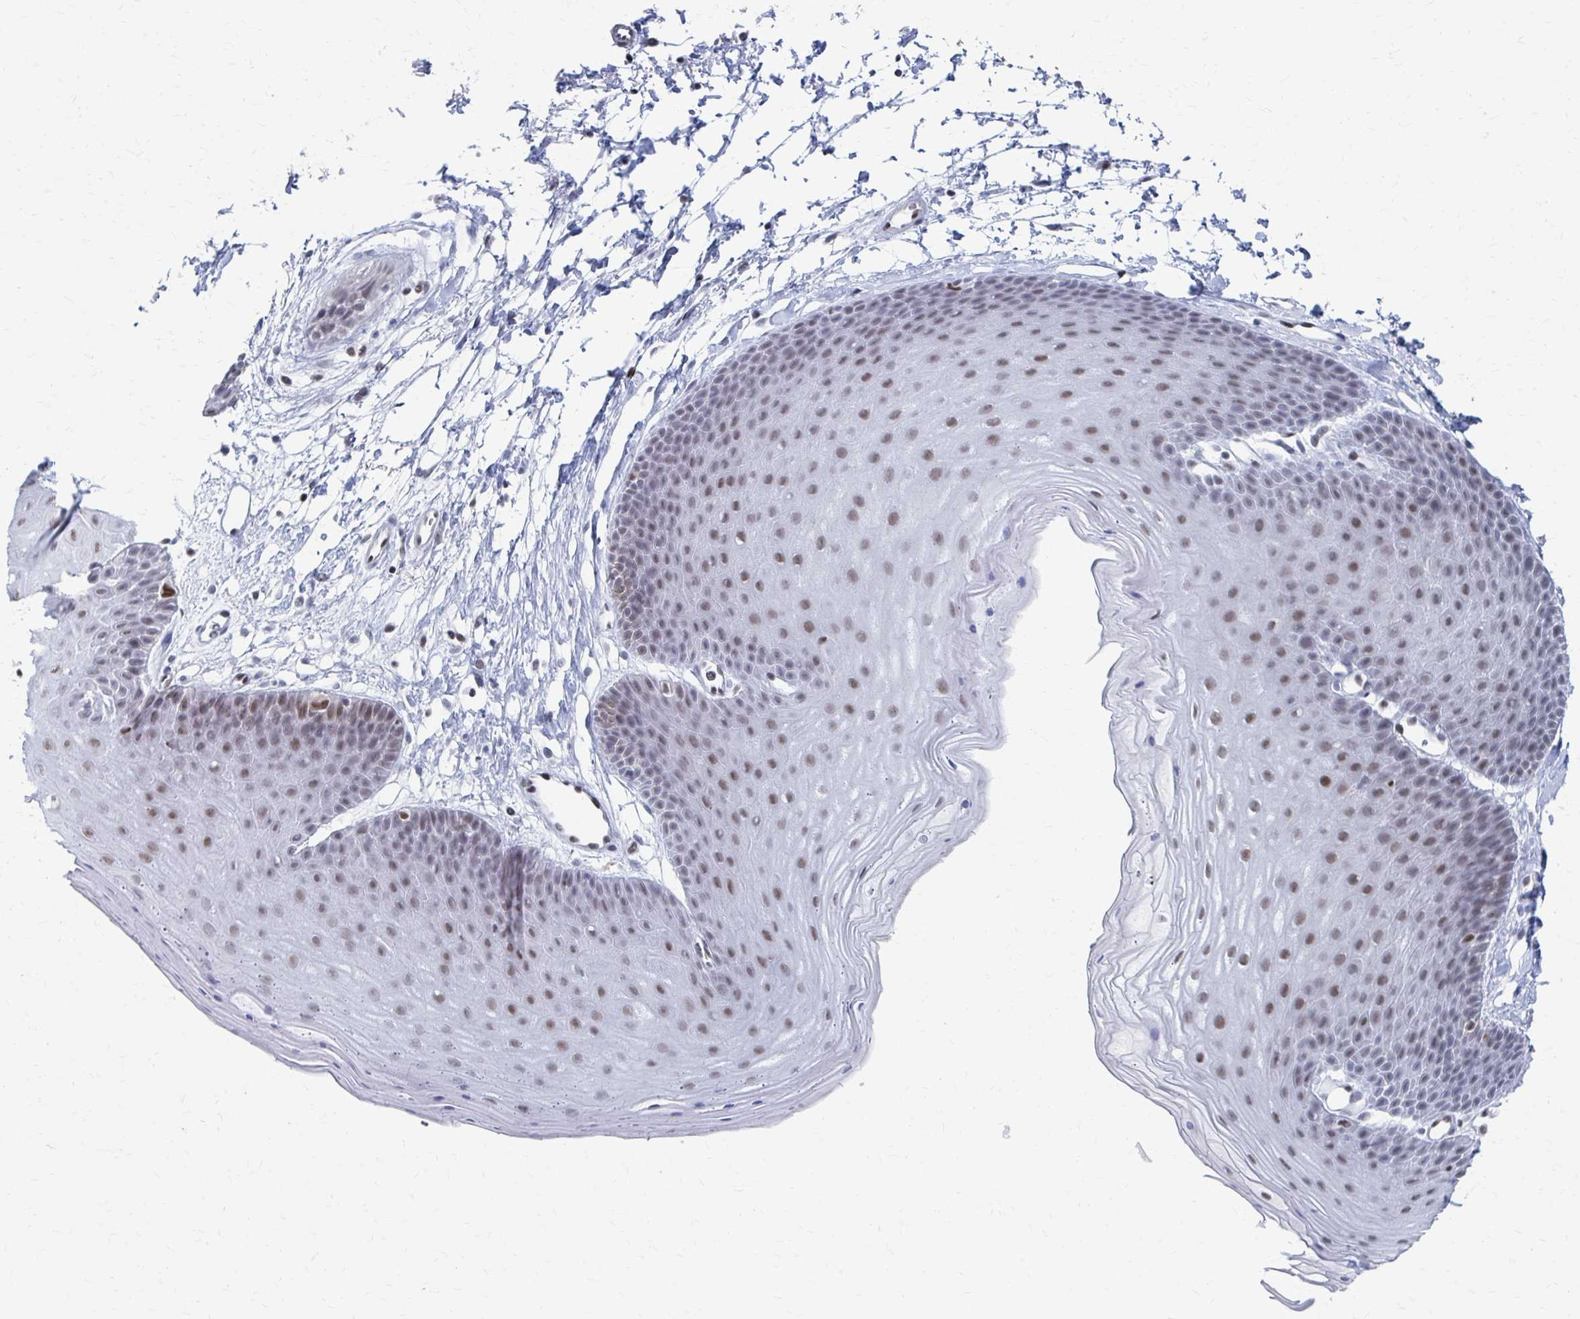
{"staining": {"intensity": "moderate", "quantity": ">75%", "location": "nuclear"}, "tissue": "skin", "cell_type": "Epidermal cells", "image_type": "normal", "snomed": [{"axis": "morphology", "description": "Normal tissue, NOS"}, {"axis": "topography", "description": "Anal"}], "caption": "The micrograph exhibits a brown stain indicating the presence of a protein in the nuclear of epidermal cells in skin.", "gene": "CDIN1", "patient": {"sex": "male", "age": 53}}